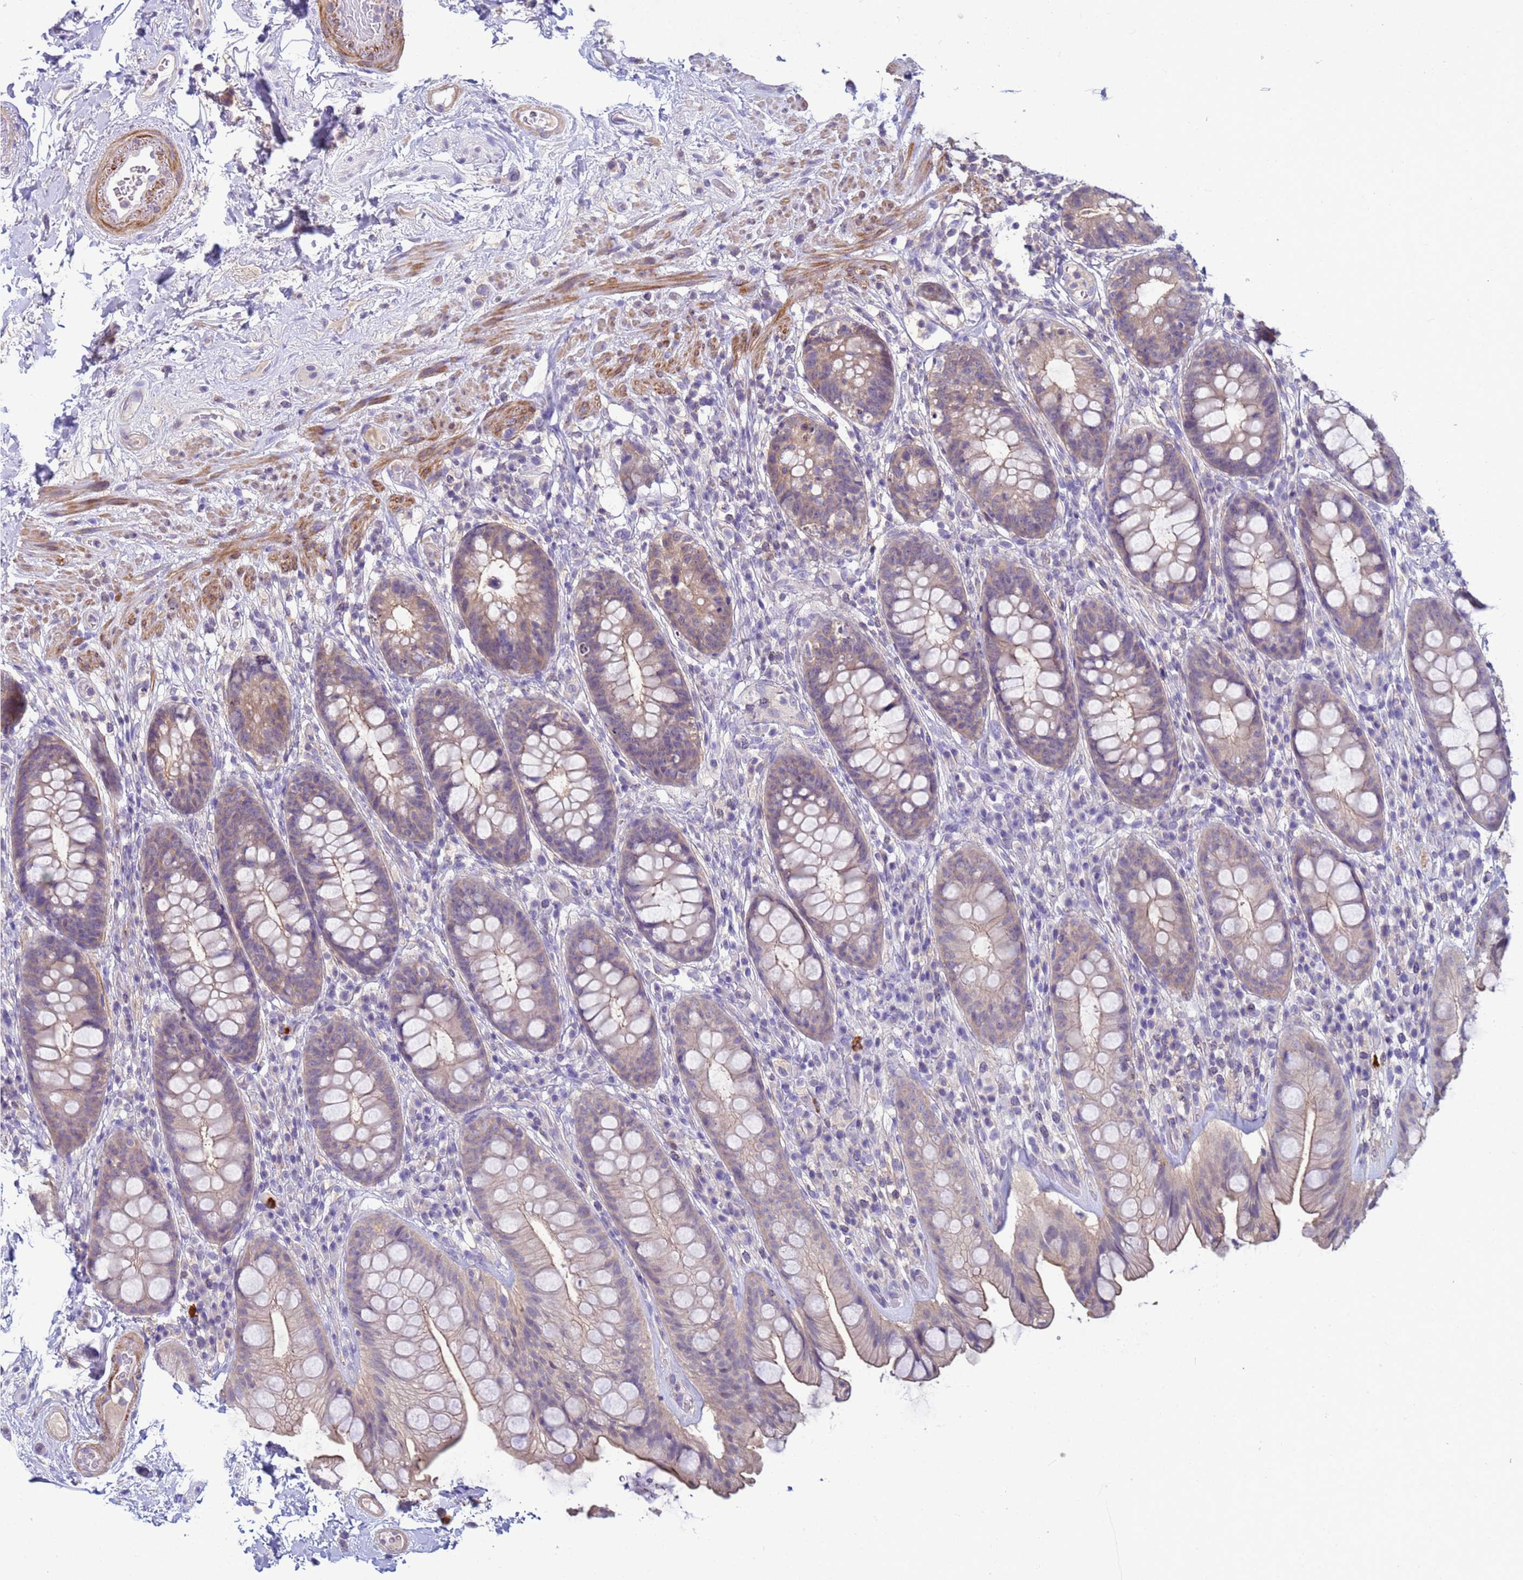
{"staining": {"intensity": "moderate", "quantity": "<25%", "location": "cytoplasmic/membranous"}, "tissue": "rectum", "cell_type": "Glandular cells", "image_type": "normal", "snomed": [{"axis": "morphology", "description": "Normal tissue, NOS"}, {"axis": "topography", "description": "Rectum"}], "caption": "Immunohistochemistry of unremarkable human rectum reveals low levels of moderate cytoplasmic/membranous expression in about <25% of glandular cells. (Stains: DAB (3,3'-diaminobenzidine) in brown, nuclei in blue, Microscopy: brightfield microscopy at high magnification).", "gene": "KLHL13", "patient": {"sex": "male", "age": 74}}